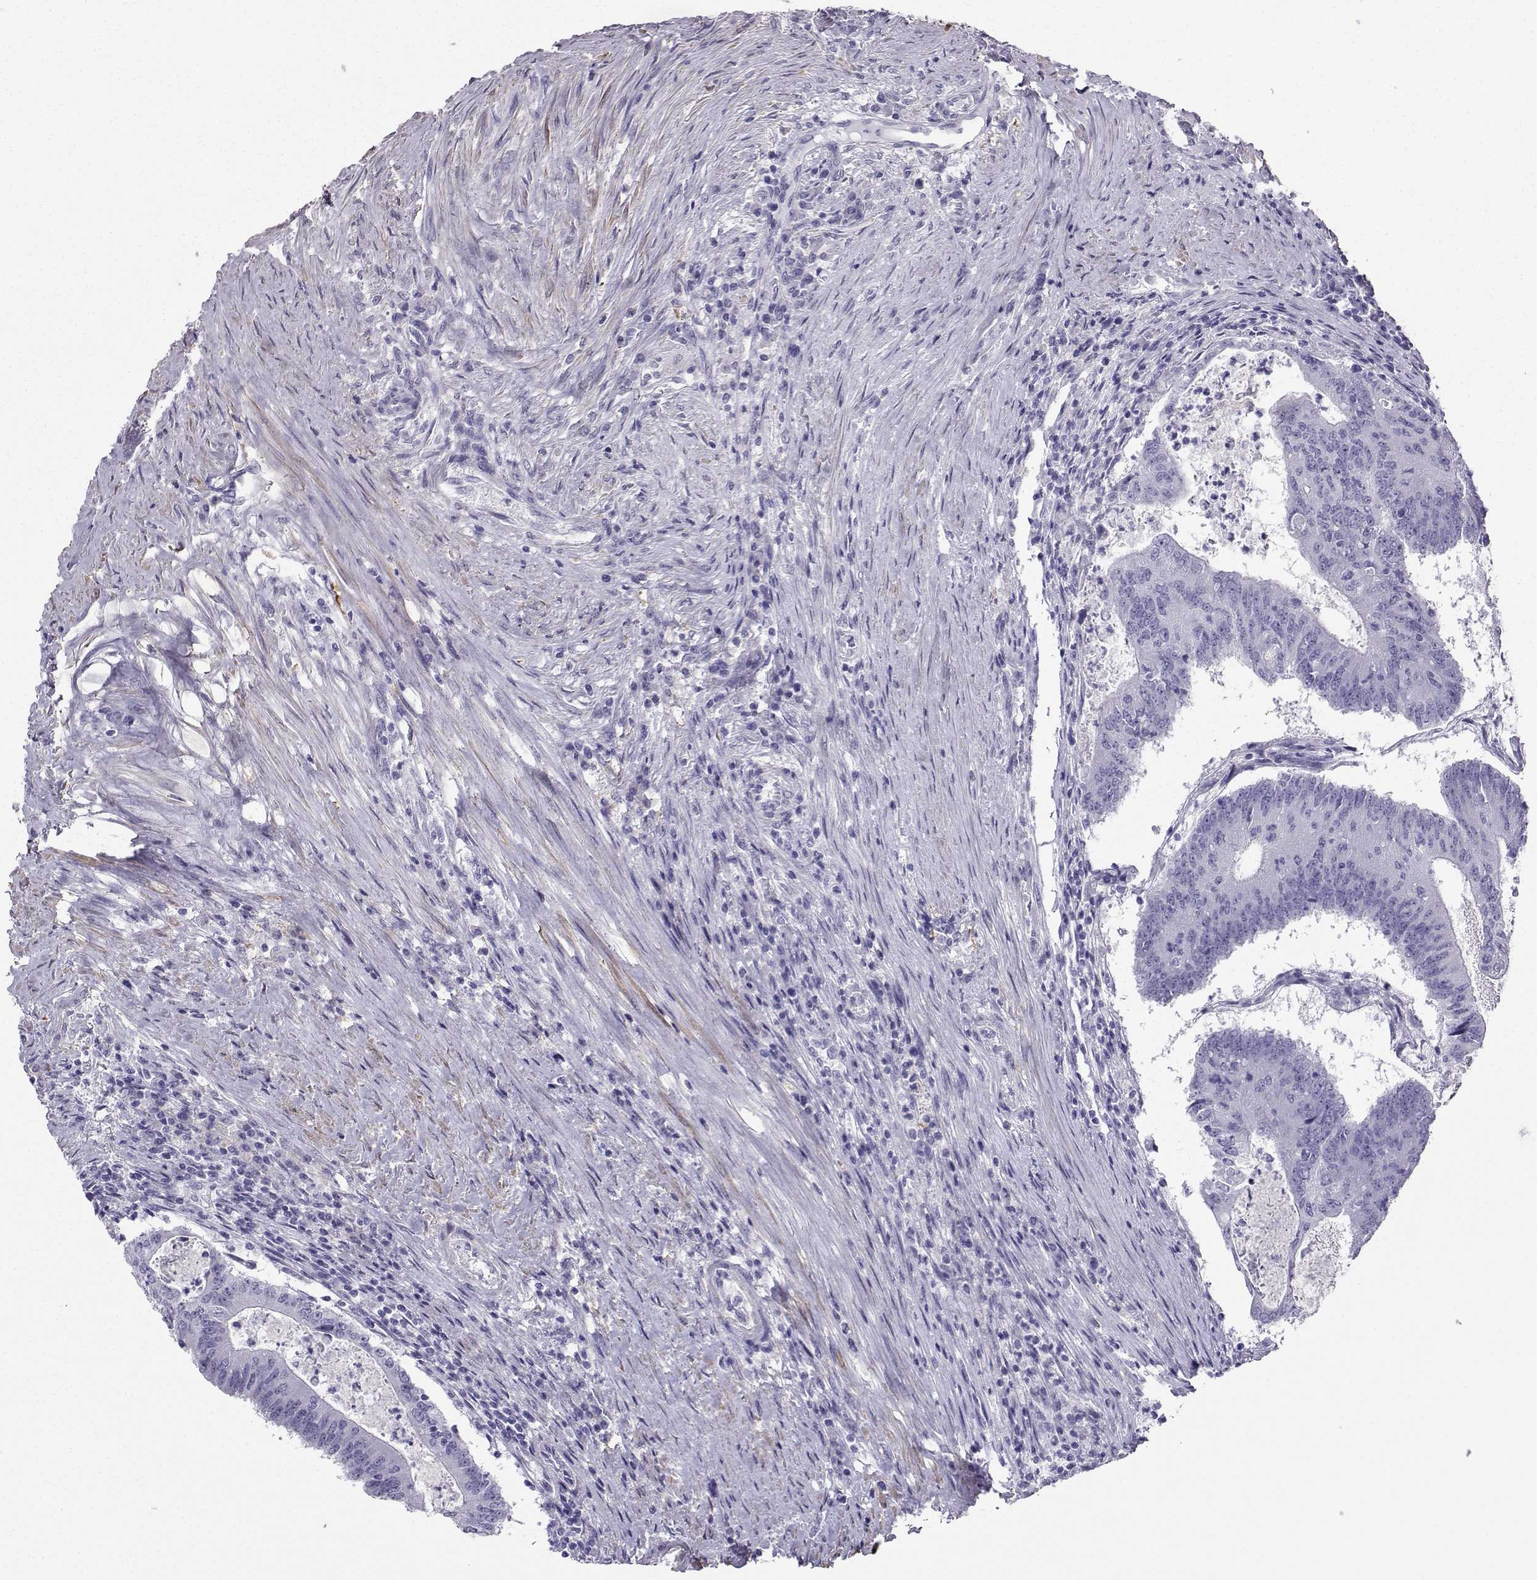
{"staining": {"intensity": "negative", "quantity": "none", "location": "none"}, "tissue": "colorectal cancer", "cell_type": "Tumor cells", "image_type": "cancer", "snomed": [{"axis": "morphology", "description": "Adenocarcinoma, NOS"}, {"axis": "topography", "description": "Colon"}], "caption": "This is an immunohistochemistry (IHC) micrograph of adenocarcinoma (colorectal). There is no staining in tumor cells.", "gene": "KIF17", "patient": {"sex": "female", "age": 70}}